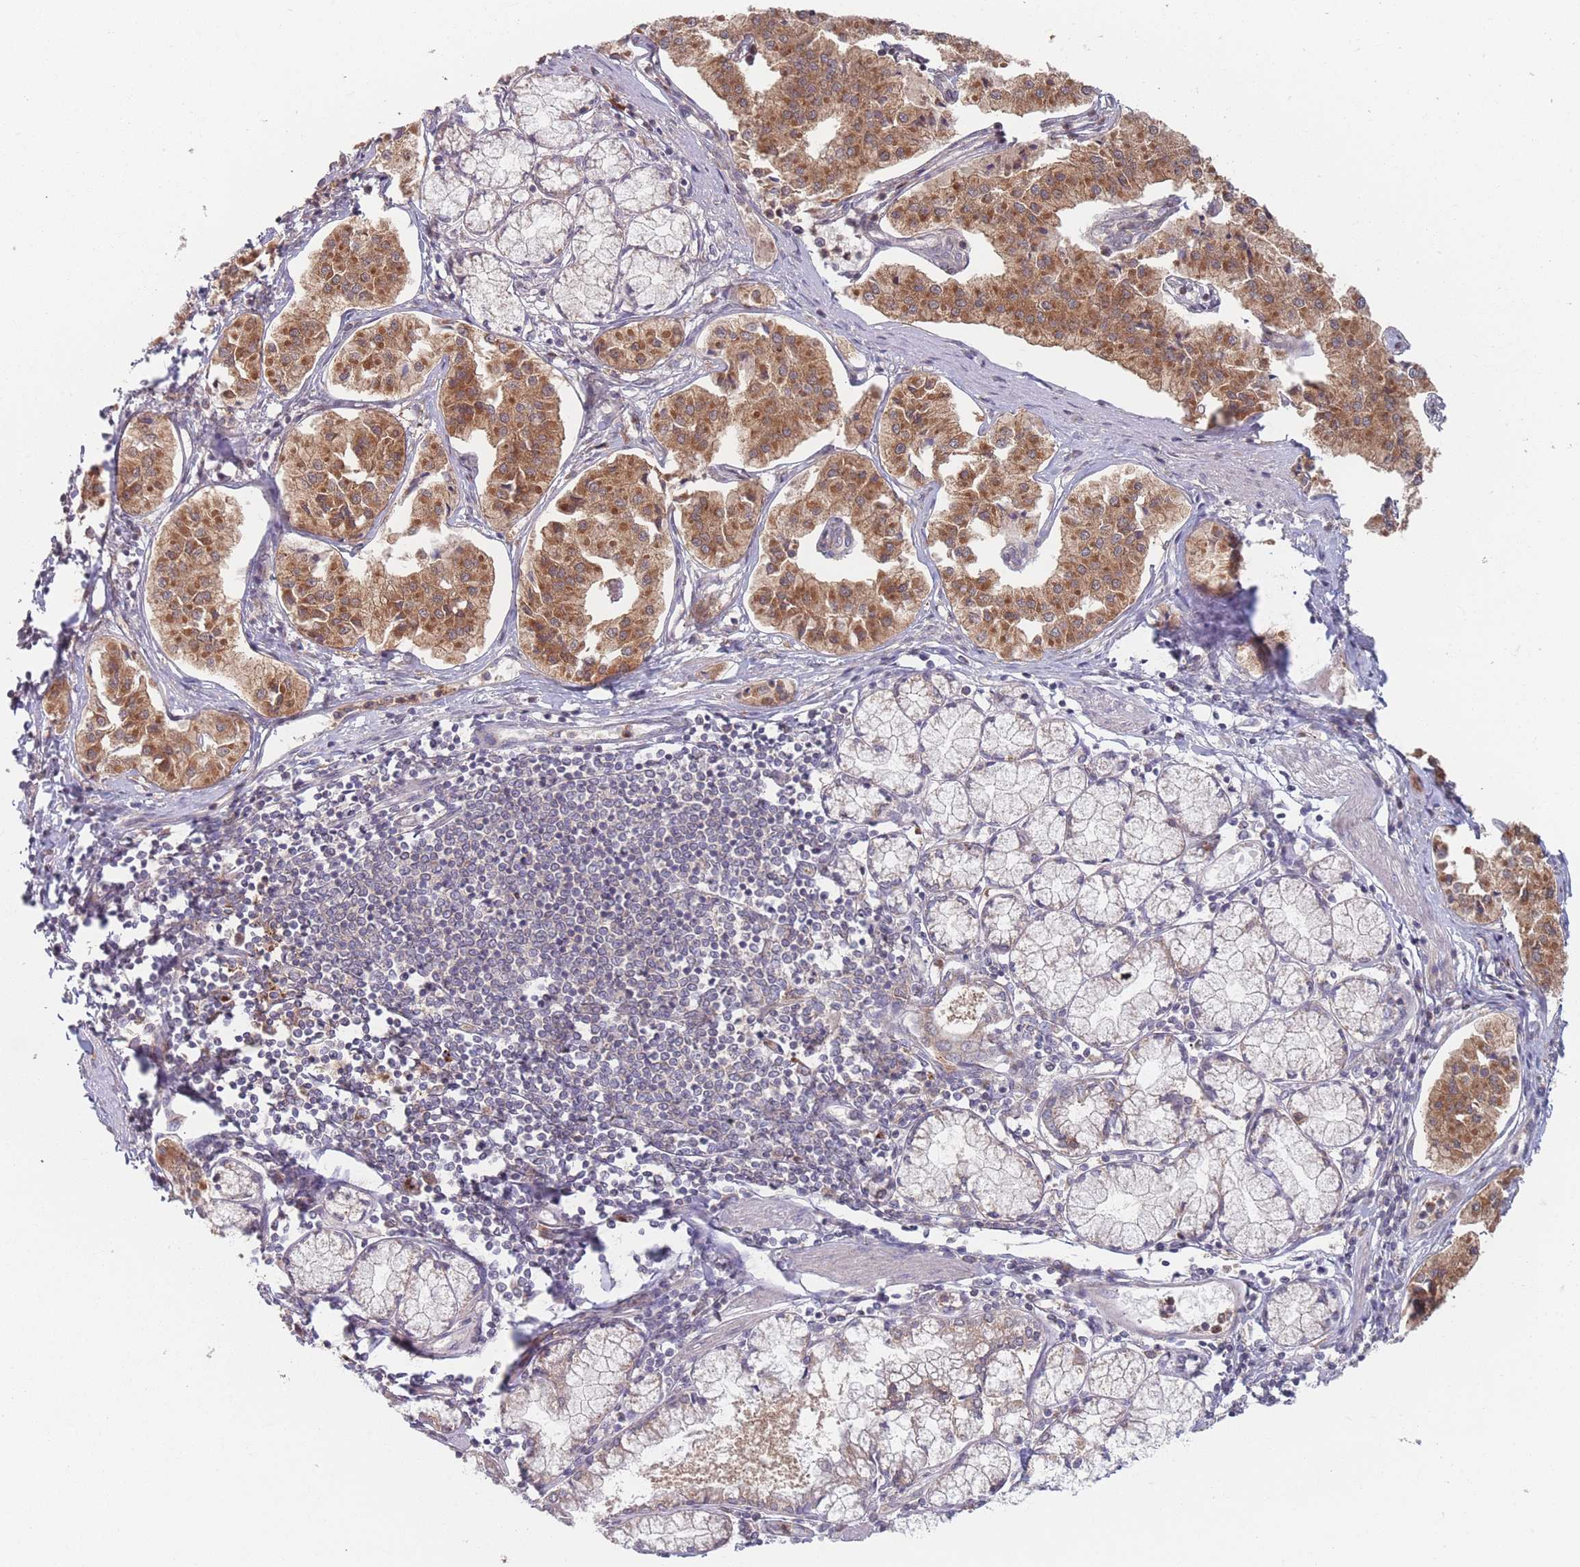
{"staining": {"intensity": "moderate", "quantity": ">75%", "location": "cytoplasmic/membranous"}, "tissue": "pancreatic cancer", "cell_type": "Tumor cells", "image_type": "cancer", "snomed": [{"axis": "morphology", "description": "Adenocarcinoma, NOS"}, {"axis": "topography", "description": "Pancreas"}], "caption": "Immunohistochemistry (IHC) staining of pancreatic cancer, which displays medium levels of moderate cytoplasmic/membranous staining in about >75% of tumor cells indicating moderate cytoplasmic/membranous protein expression. The staining was performed using DAB (brown) for protein detection and nuclei were counterstained in hematoxylin (blue).", "gene": "PPM1A", "patient": {"sex": "female", "age": 50}}